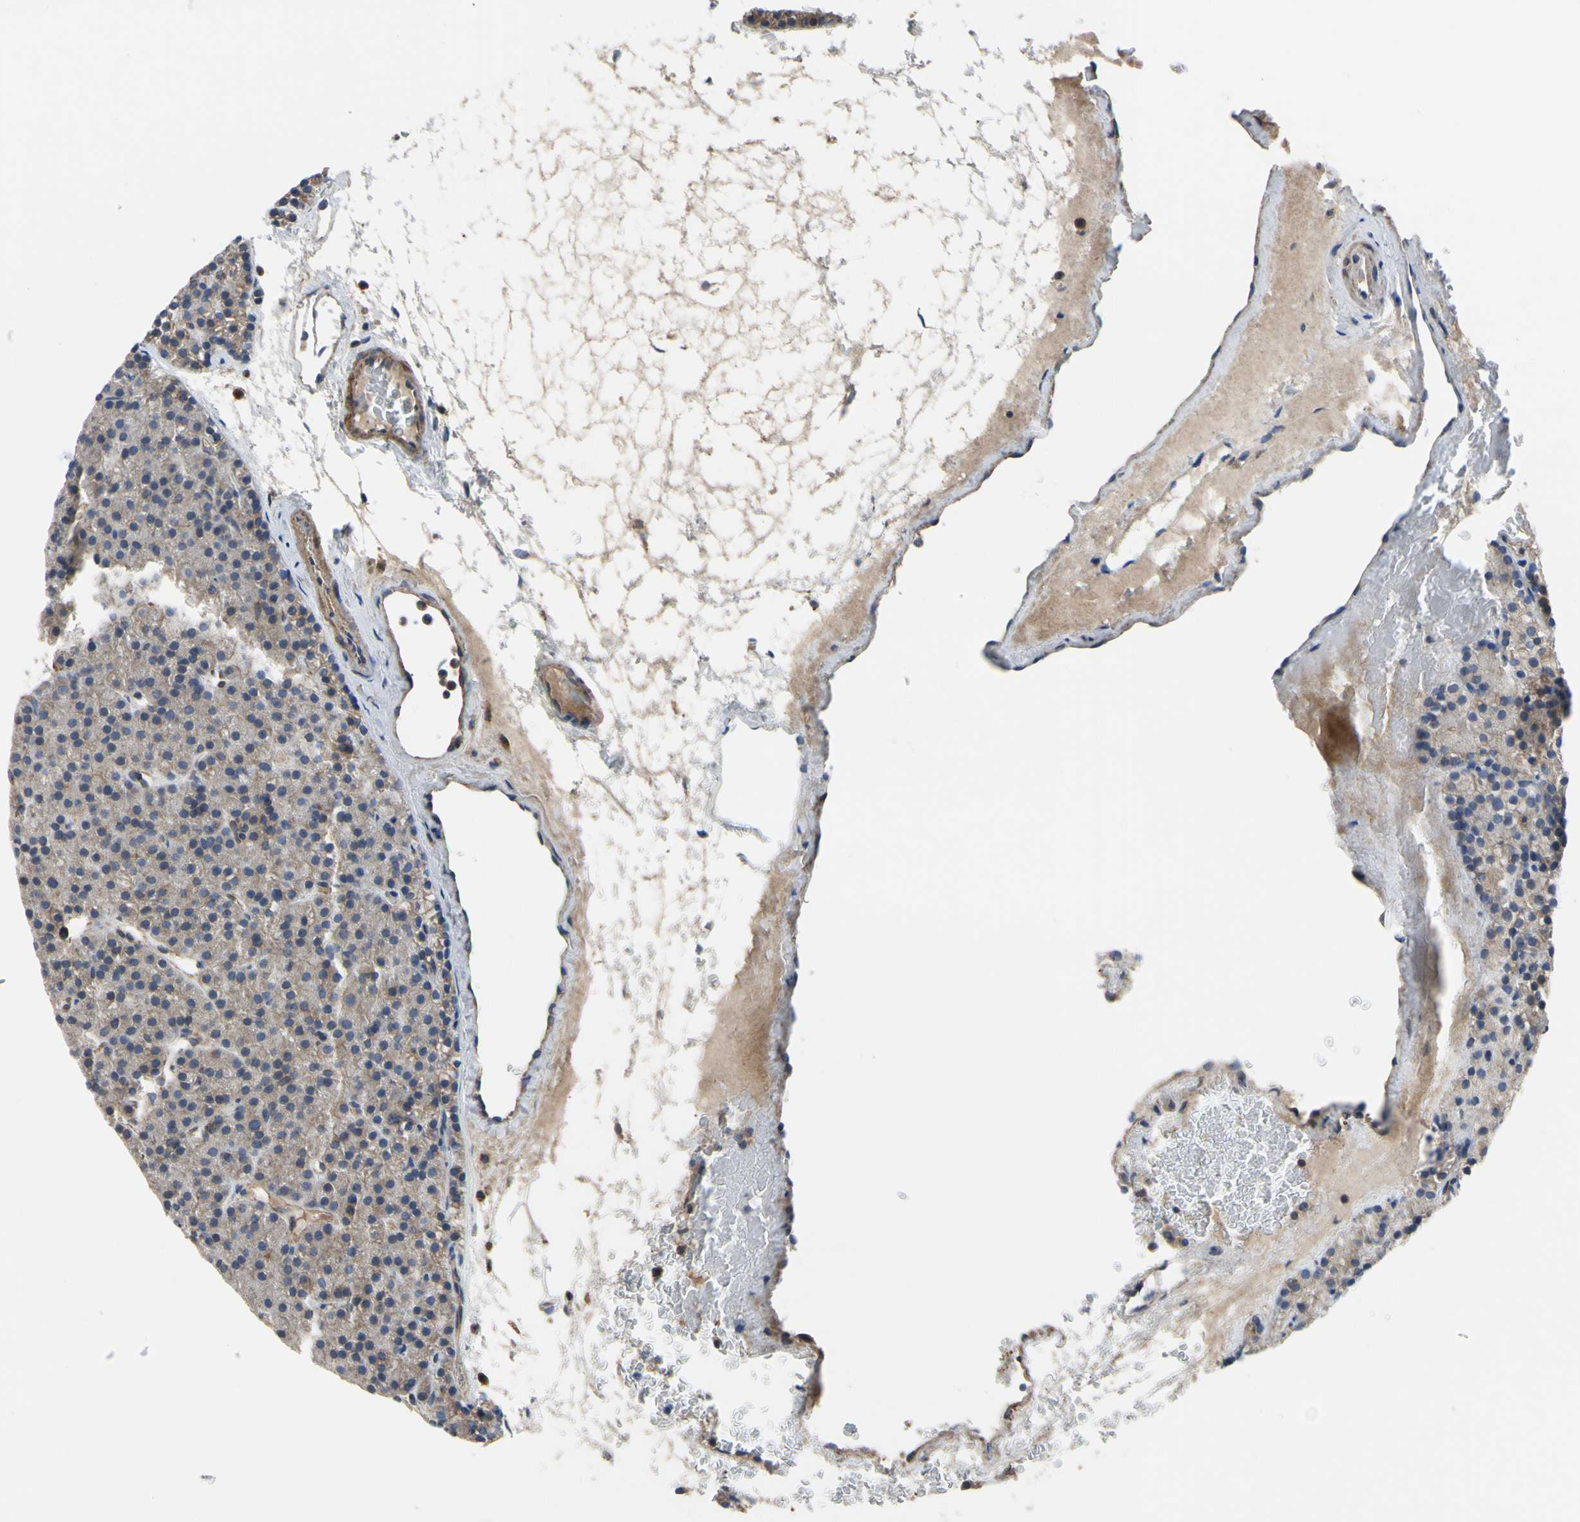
{"staining": {"intensity": "moderate", "quantity": "25%-75%", "location": "cytoplasmic/membranous"}, "tissue": "parathyroid gland", "cell_type": "Glandular cells", "image_type": "normal", "snomed": [{"axis": "morphology", "description": "Normal tissue, NOS"}, {"axis": "morphology", "description": "Hyperplasia, NOS"}, {"axis": "topography", "description": "Parathyroid gland"}], "caption": "This micrograph exhibits normal parathyroid gland stained with IHC to label a protein in brown. The cytoplasmic/membranous of glandular cells show moderate positivity for the protein. Nuclei are counter-stained blue.", "gene": "BECN1", "patient": {"sex": "male", "age": 44}}